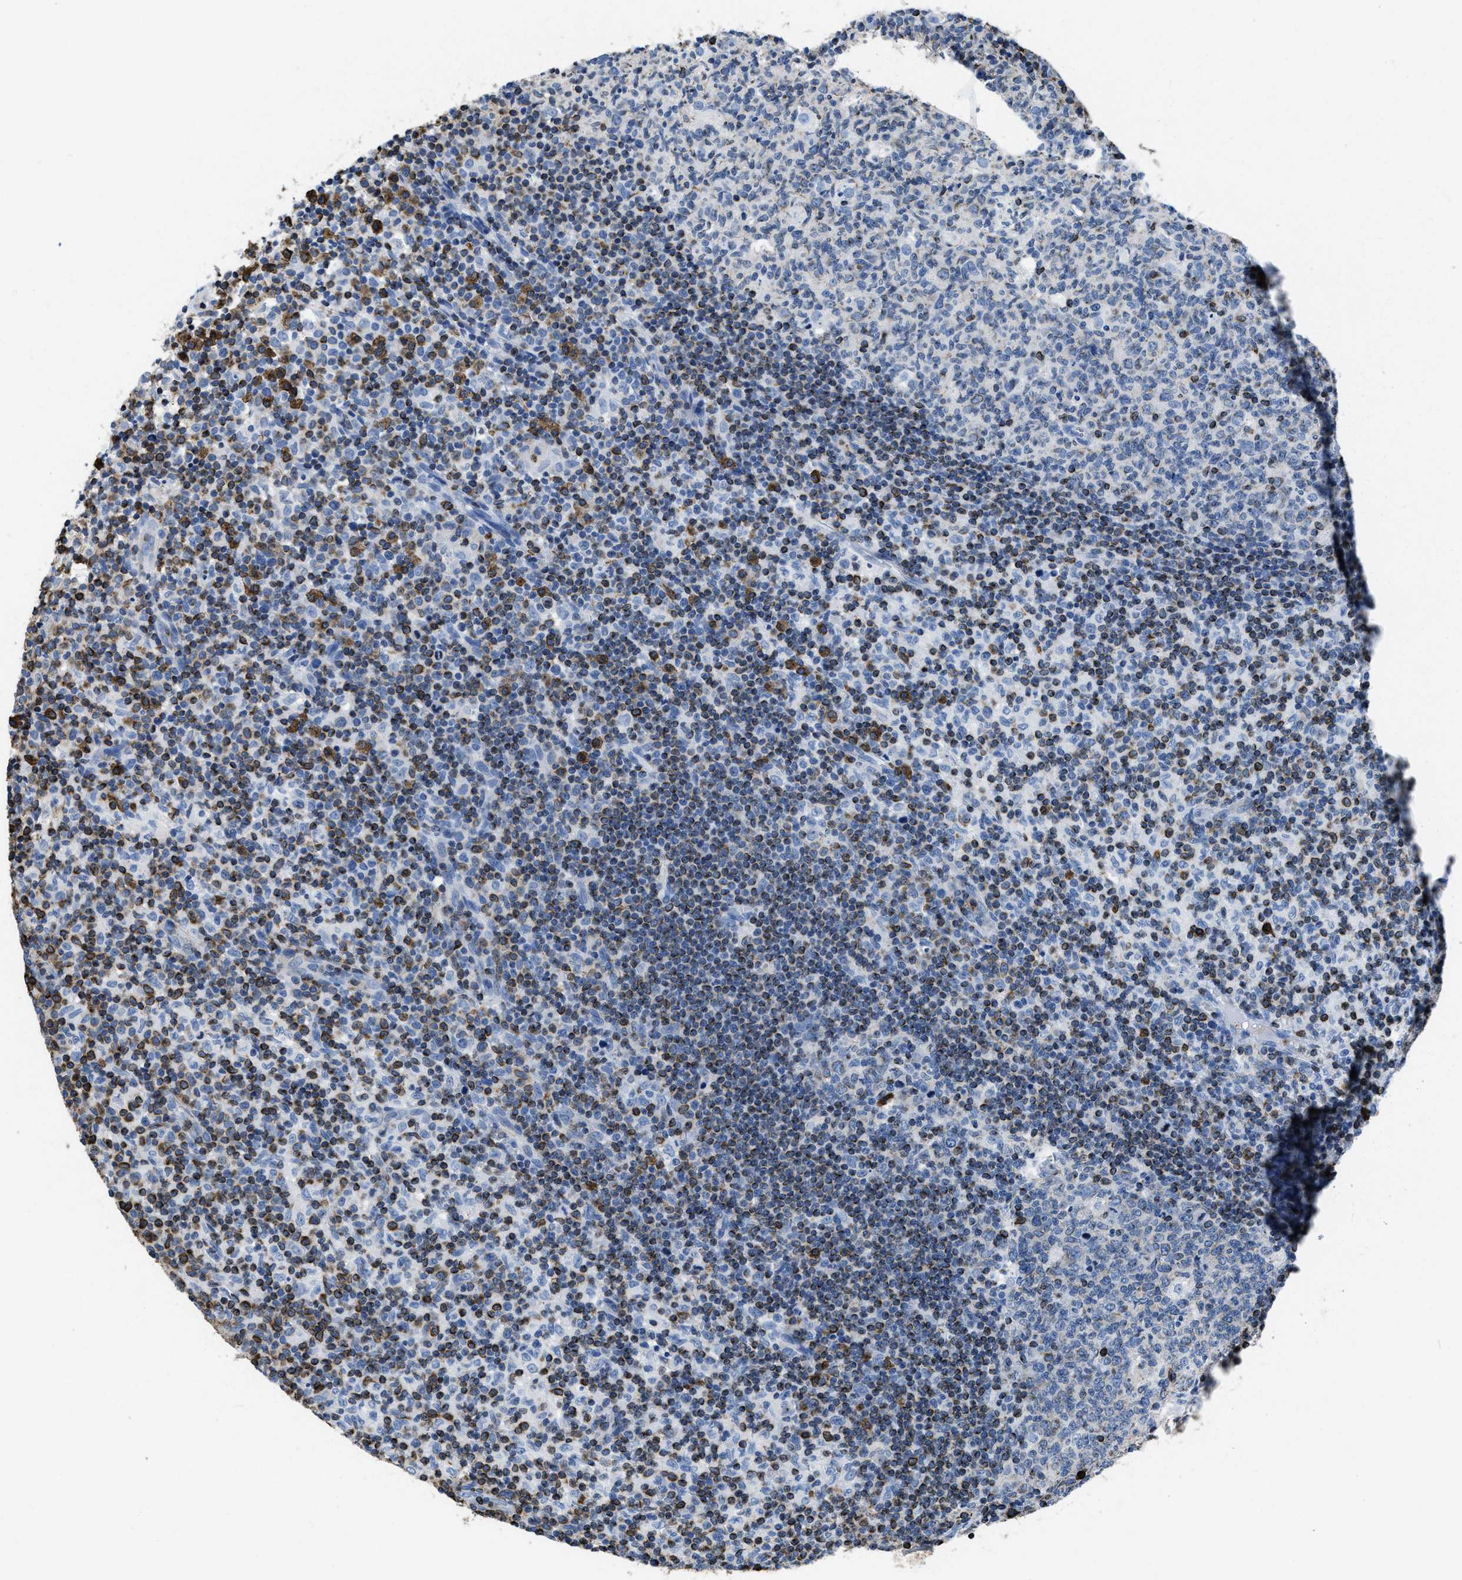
{"staining": {"intensity": "moderate", "quantity": "<25%", "location": "cytoplasmic/membranous"}, "tissue": "lymph node", "cell_type": "Germinal center cells", "image_type": "normal", "snomed": [{"axis": "morphology", "description": "Normal tissue, NOS"}, {"axis": "morphology", "description": "Inflammation, NOS"}, {"axis": "topography", "description": "Lymph node"}], "caption": "Approximately <25% of germinal center cells in normal human lymph node reveal moderate cytoplasmic/membranous protein expression as visualized by brown immunohistochemical staining.", "gene": "ITGA3", "patient": {"sex": "male", "age": 55}}